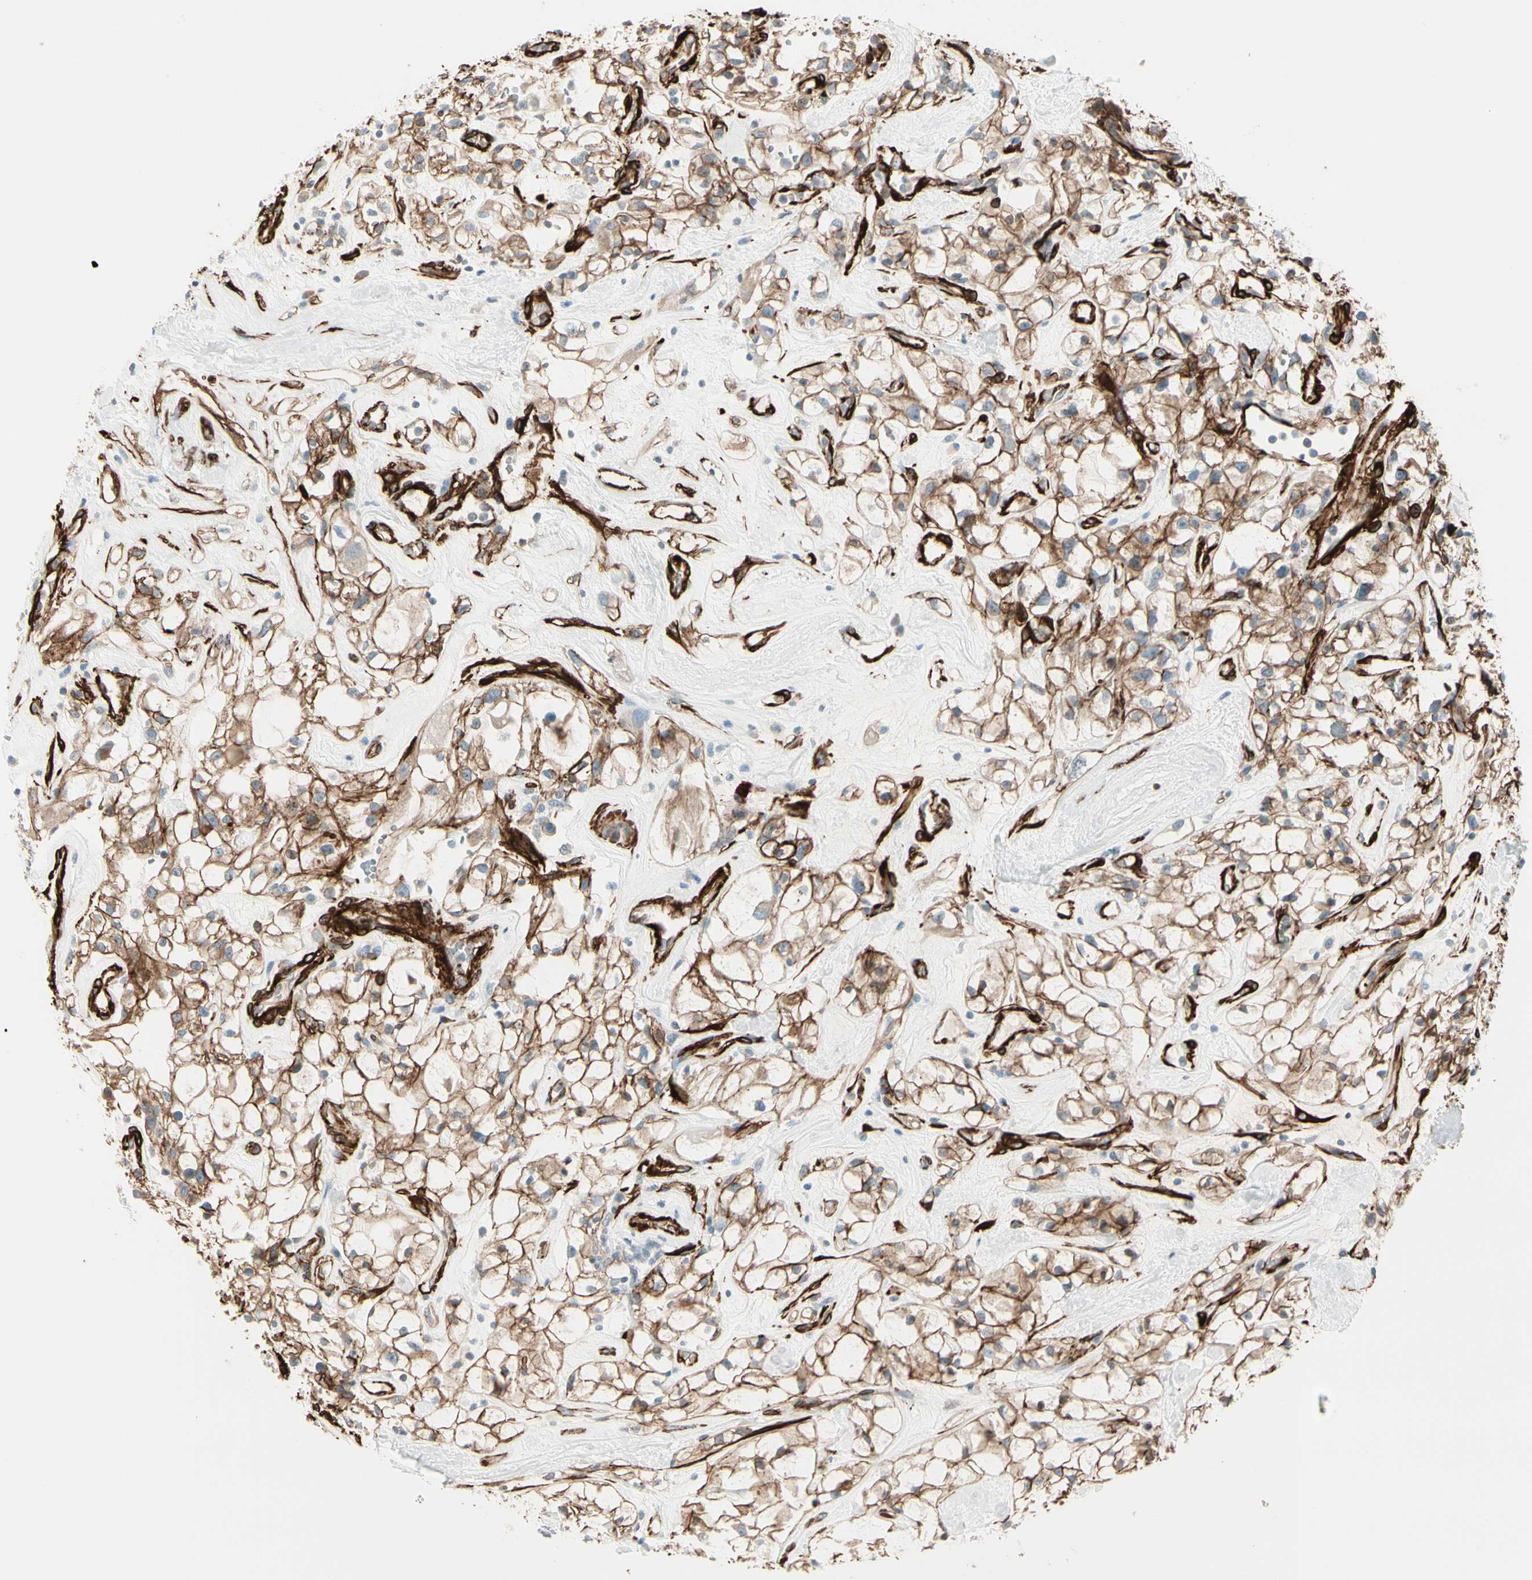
{"staining": {"intensity": "moderate", "quantity": ">75%", "location": "cytoplasmic/membranous"}, "tissue": "renal cancer", "cell_type": "Tumor cells", "image_type": "cancer", "snomed": [{"axis": "morphology", "description": "Adenocarcinoma, NOS"}, {"axis": "topography", "description": "Kidney"}], "caption": "Immunohistochemistry micrograph of neoplastic tissue: human renal adenocarcinoma stained using immunohistochemistry exhibits medium levels of moderate protein expression localized specifically in the cytoplasmic/membranous of tumor cells, appearing as a cytoplasmic/membranous brown color.", "gene": "CALD1", "patient": {"sex": "female", "age": 60}}